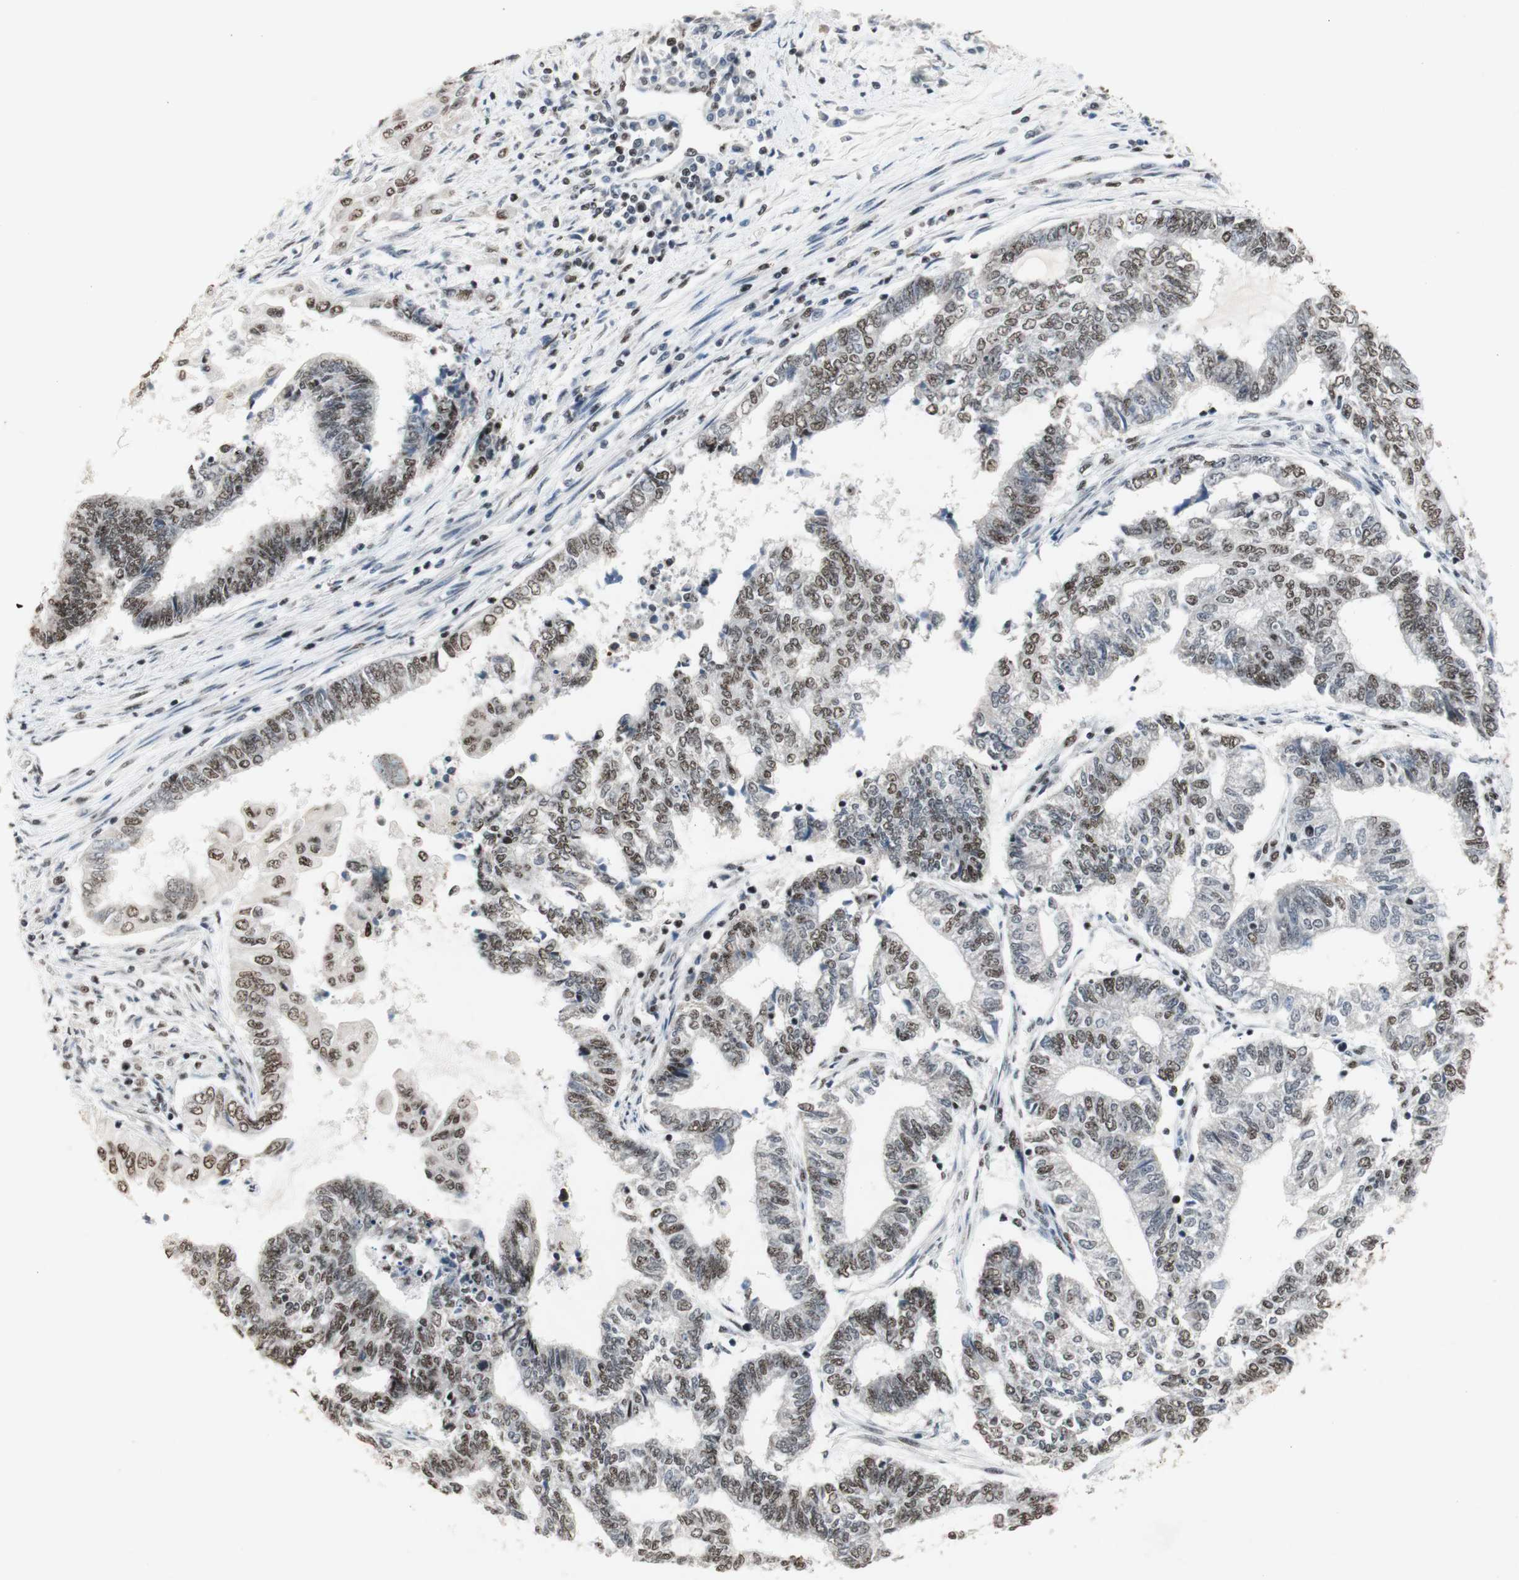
{"staining": {"intensity": "moderate", "quantity": "25%-75%", "location": "cytoplasmic/membranous"}, "tissue": "endometrial cancer", "cell_type": "Tumor cells", "image_type": "cancer", "snomed": [{"axis": "morphology", "description": "Adenocarcinoma, NOS"}, {"axis": "topography", "description": "Uterus"}, {"axis": "topography", "description": "Endometrium"}], "caption": "Human endometrial cancer (adenocarcinoma) stained with a protein marker demonstrates moderate staining in tumor cells.", "gene": "SNRPB", "patient": {"sex": "female", "age": 70}}